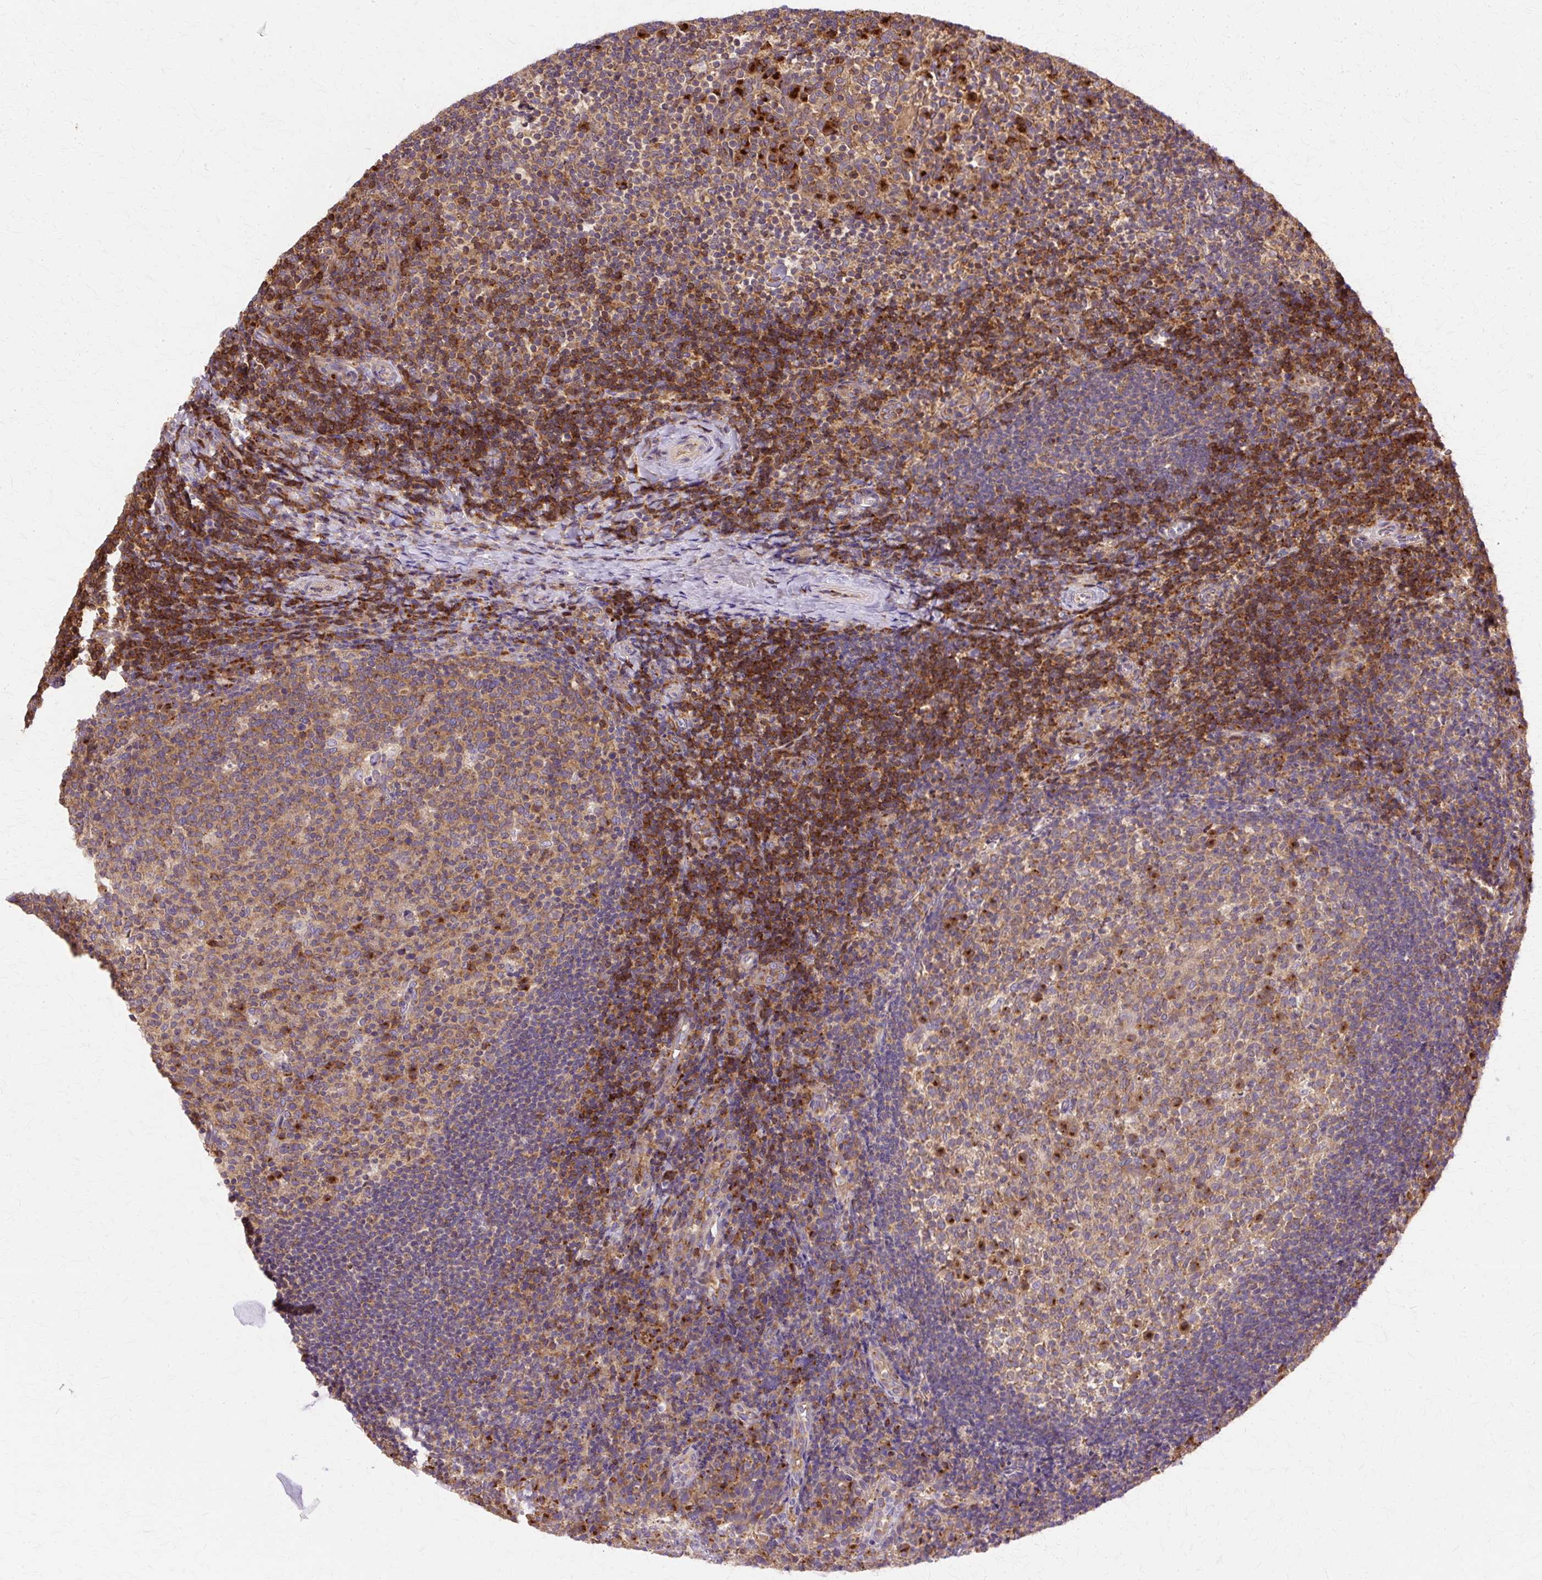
{"staining": {"intensity": "moderate", "quantity": ">75%", "location": "cytoplasmic/membranous"}, "tissue": "tonsil", "cell_type": "Germinal center cells", "image_type": "normal", "snomed": [{"axis": "morphology", "description": "Normal tissue, NOS"}, {"axis": "topography", "description": "Tonsil"}], "caption": "Immunohistochemical staining of unremarkable tonsil shows medium levels of moderate cytoplasmic/membranous expression in approximately >75% of germinal center cells. The staining was performed using DAB to visualize the protein expression in brown, while the nuclei were stained in blue with hematoxylin (Magnification: 20x).", "gene": "COPB1", "patient": {"sex": "female", "age": 10}}